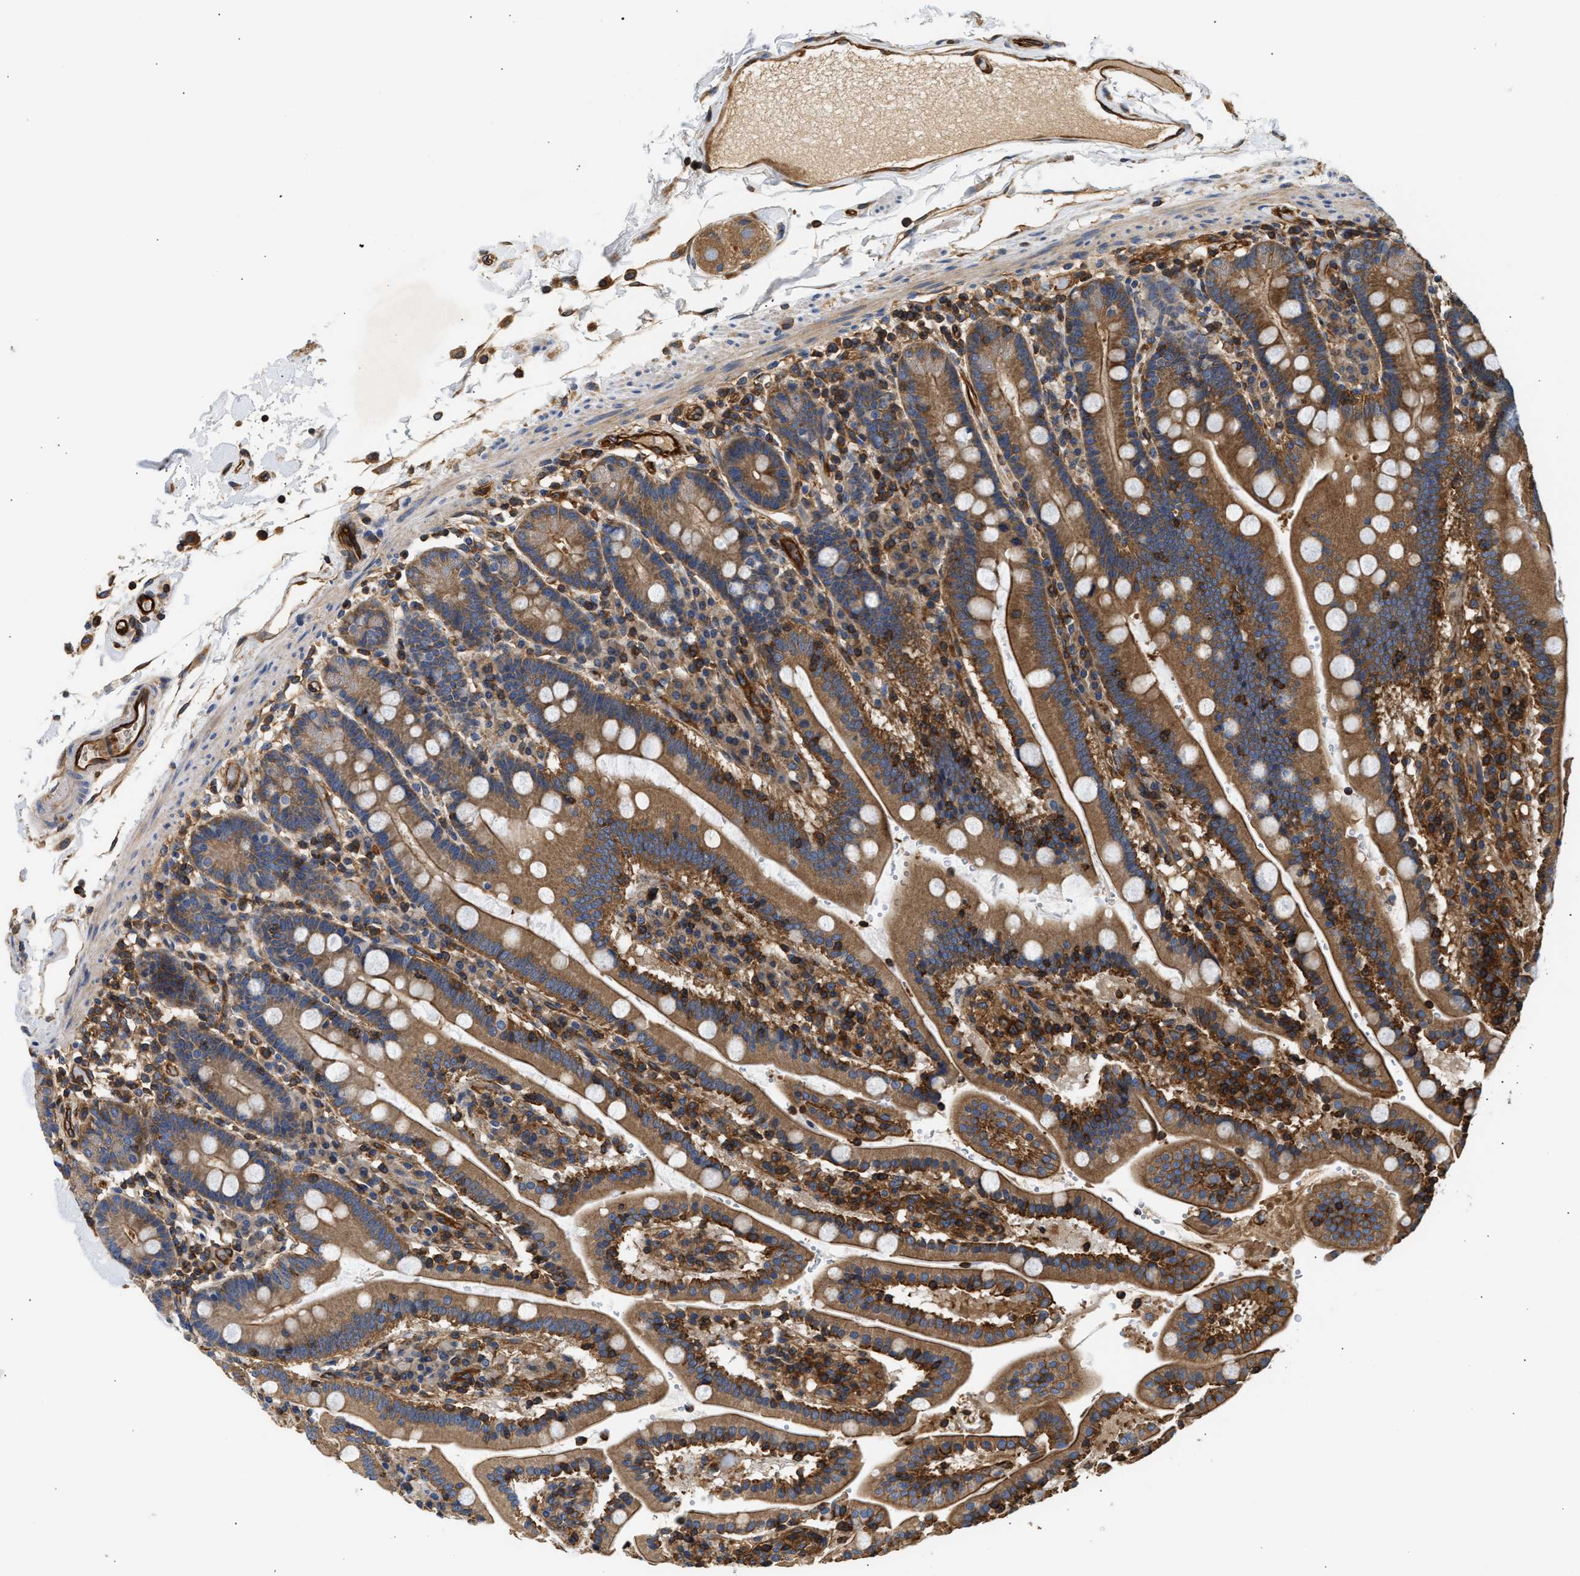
{"staining": {"intensity": "moderate", "quantity": ">75%", "location": "cytoplasmic/membranous"}, "tissue": "duodenum", "cell_type": "Glandular cells", "image_type": "normal", "snomed": [{"axis": "morphology", "description": "Normal tissue, NOS"}, {"axis": "topography", "description": "Small intestine, NOS"}], "caption": "A brown stain highlights moderate cytoplasmic/membranous staining of a protein in glandular cells of benign duodenum. The staining was performed using DAB (3,3'-diaminobenzidine) to visualize the protein expression in brown, while the nuclei were stained in blue with hematoxylin (Magnification: 20x).", "gene": "SAMD9L", "patient": {"sex": "female", "age": 71}}